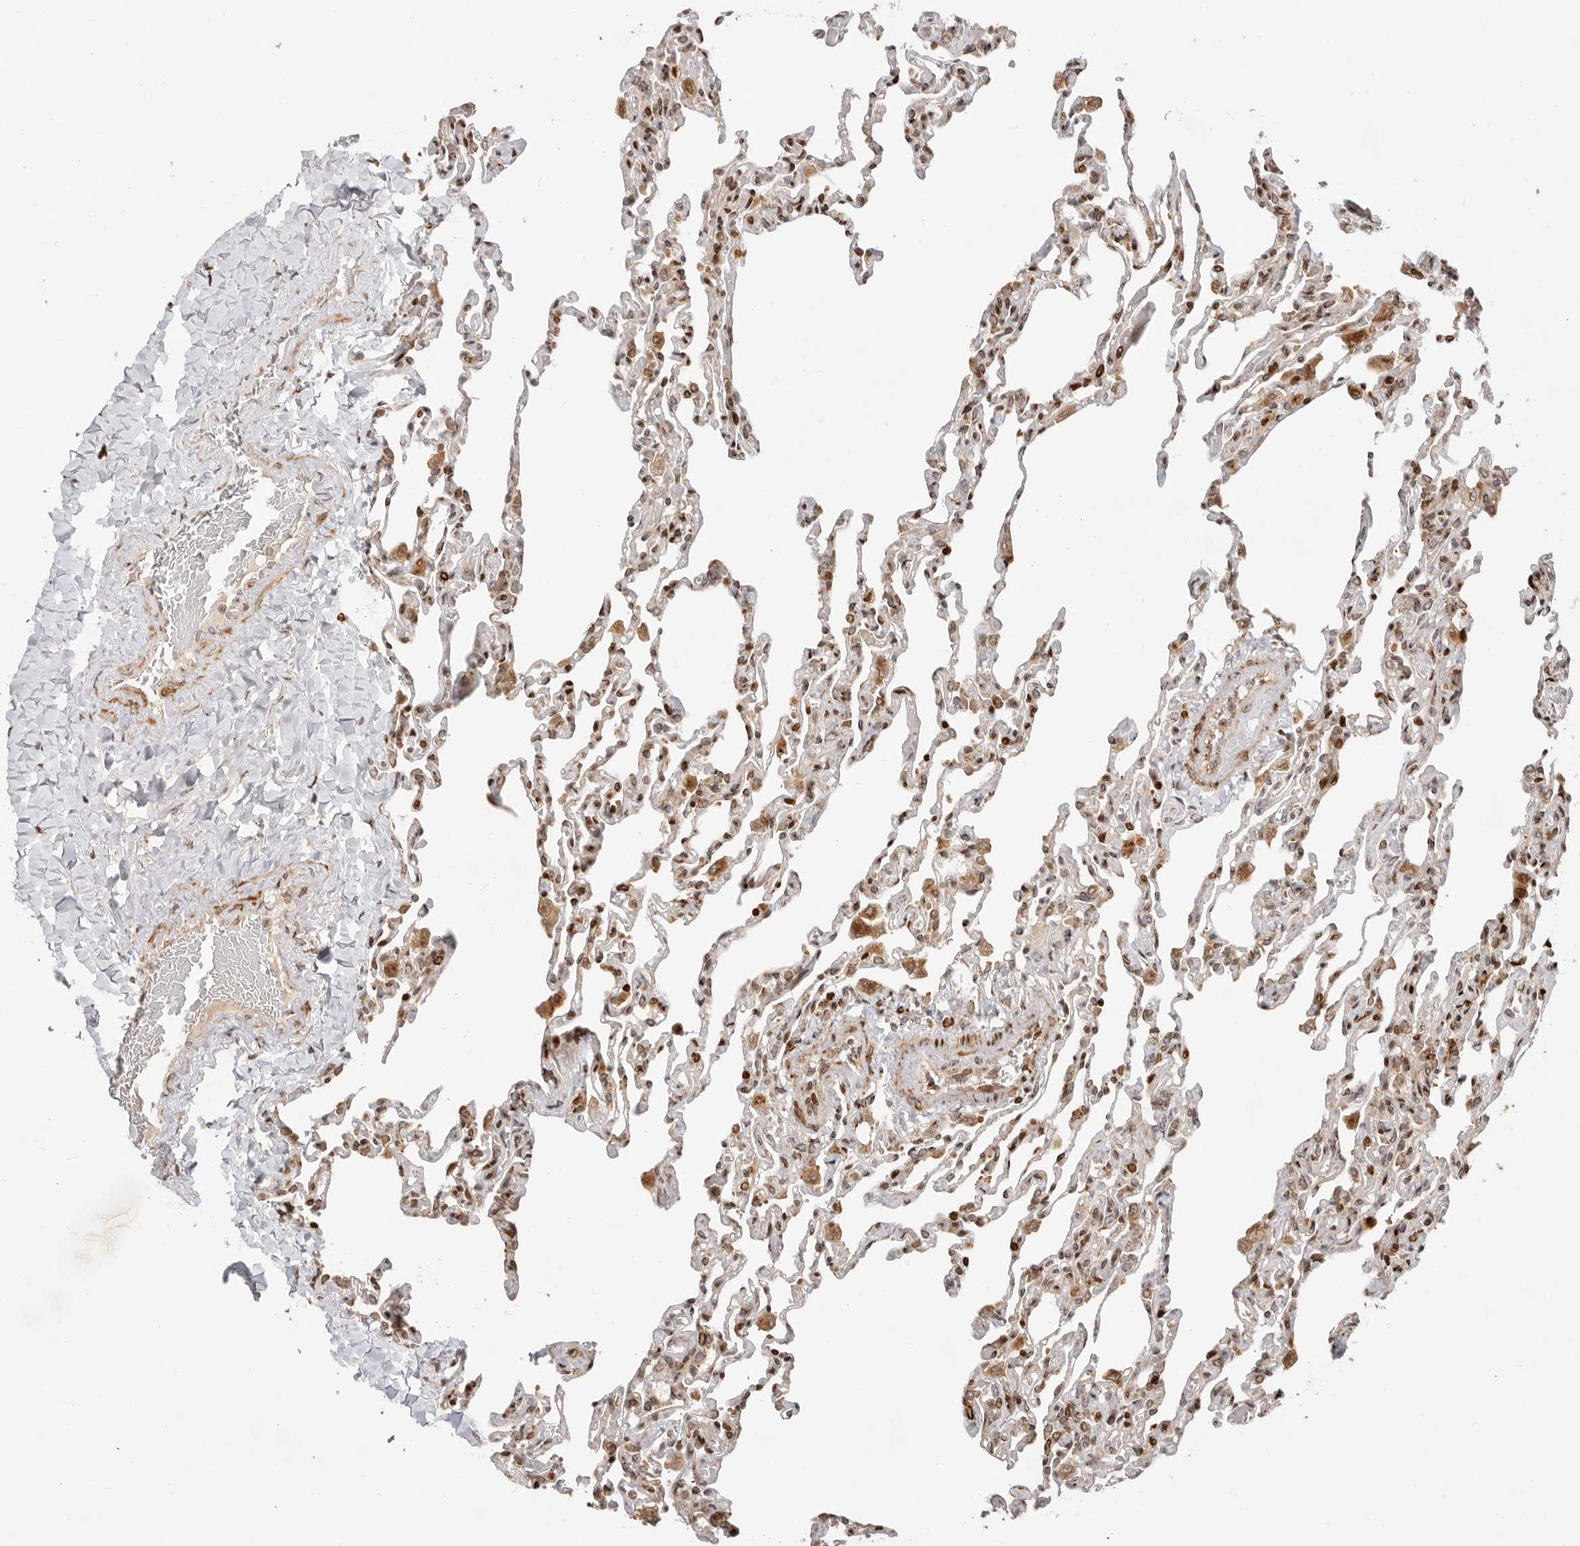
{"staining": {"intensity": "strong", "quantity": "25%-75%", "location": "cytoplasmic/membranous,nuclear"}, "tissue": "lung", "cell_type": "Alveolar cells", "image_type": "normal", "snomed": [{"axis": "morphology", "description": "Normal tissue, NOS"}, {"axis": "topography", "description": "Lung"}], "caption": "High-magnification brightfield microscopy of benign lung stained with DAB (brown) and counterstained with hematoxylin (blue). alveolar cells exhibit strong cytoplasmic/membranous,nuclear staining is present in approximately25%-75% of cells.", "gene": "TRIM4", "patient": {"sex": "male", "age": 20}}